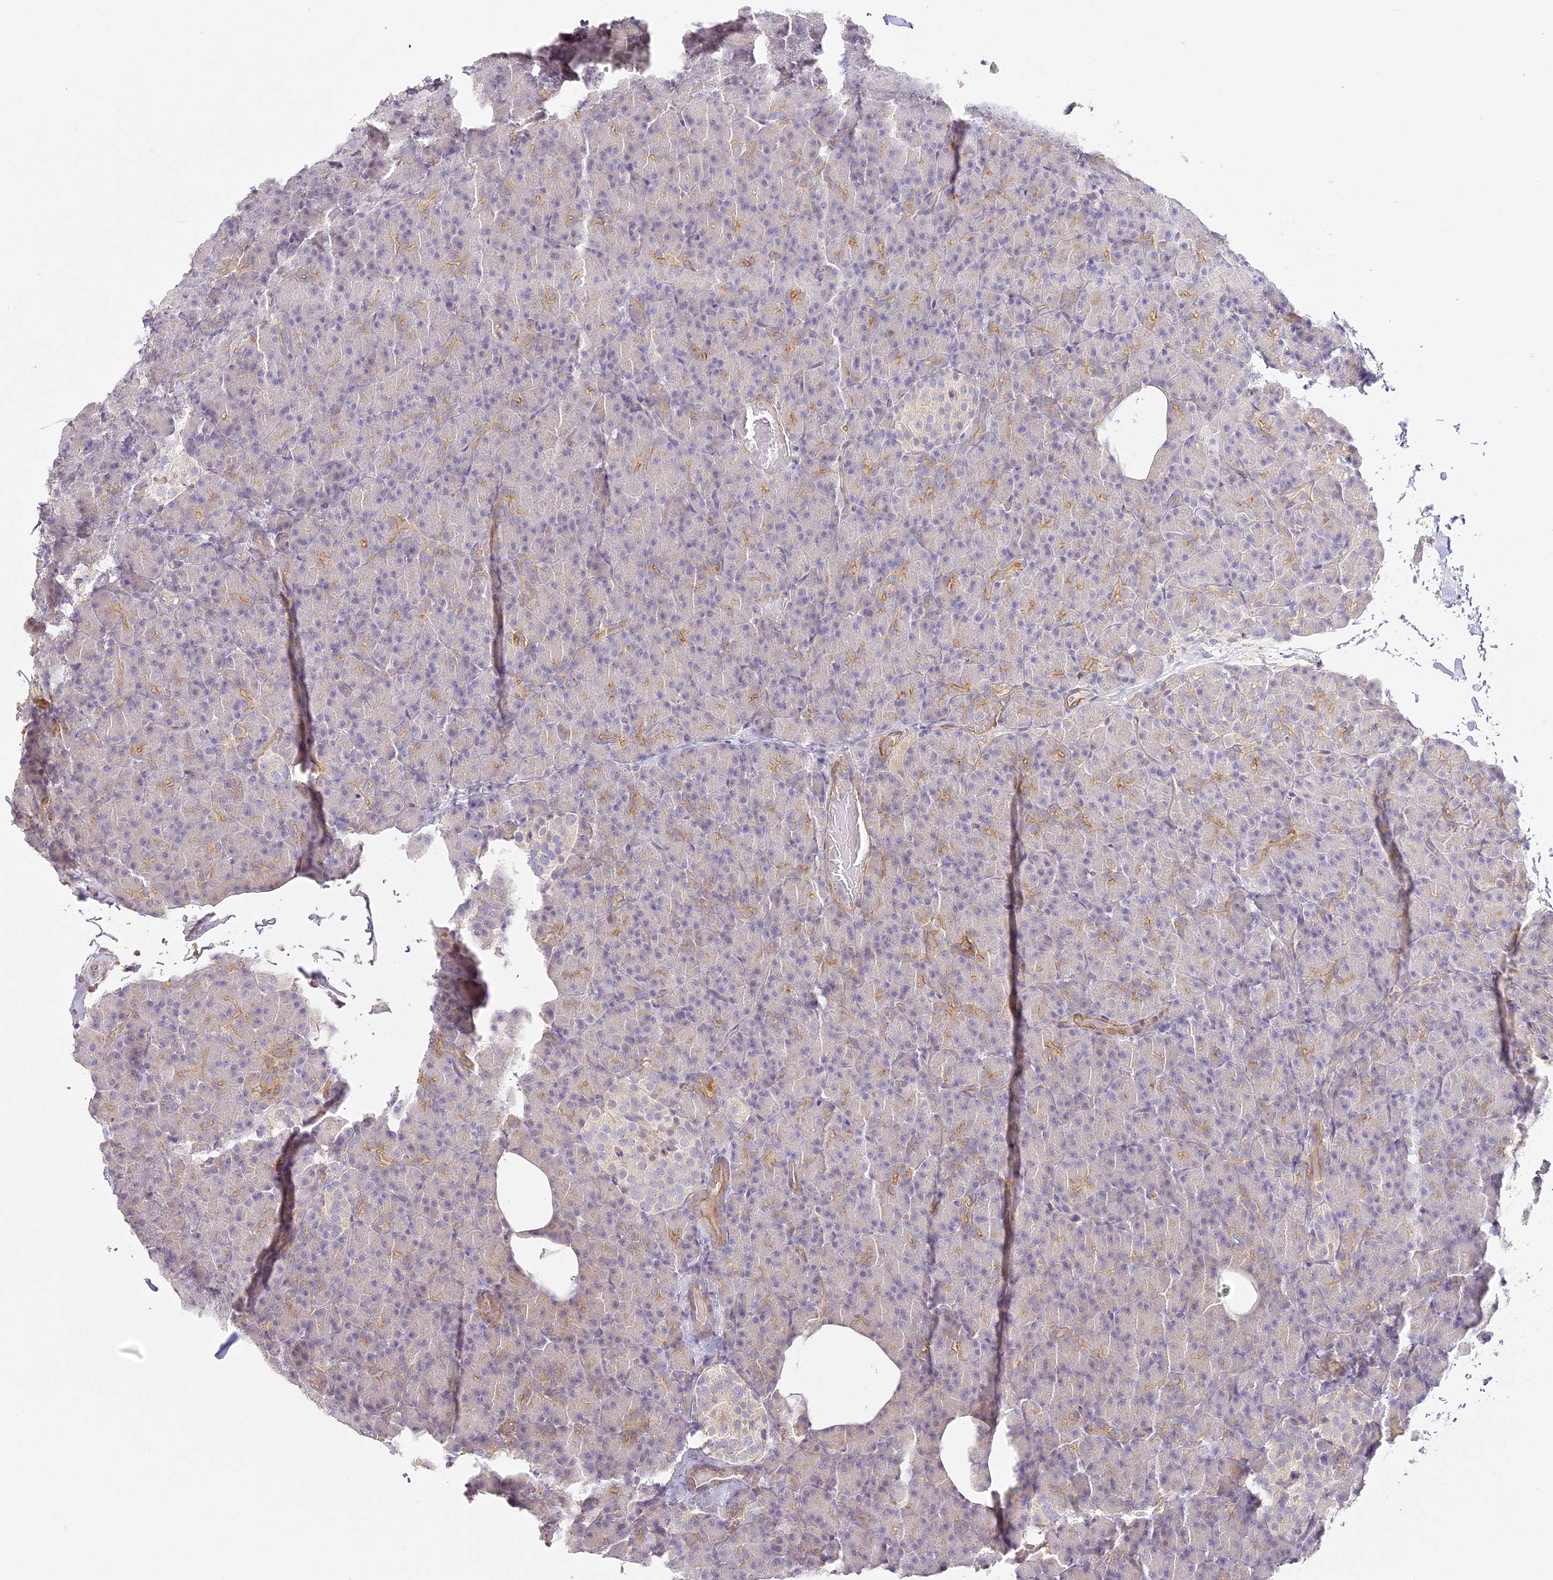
{"staining": {"intensity": "moderate", "quantity": "<25%", "location": "cytoplasmic/membranous"}, "tissue": "pancreas", "cell_type": "Exocrine glandular cells", "image_type": "normal", "snomed": [{"axis": "morphology", "description": "Normal tissue, NOS"}, {"axis": "topography", "description": "Pancreas"}], "caption": "This image shows immunohistochemistry staining of normal human pancreas, with low moderate cytoplasmic/membranous expression in about <25% of exocrine glandular cells.", "gene": "MED28", "patient": {"sex": "female", "age": 43}}